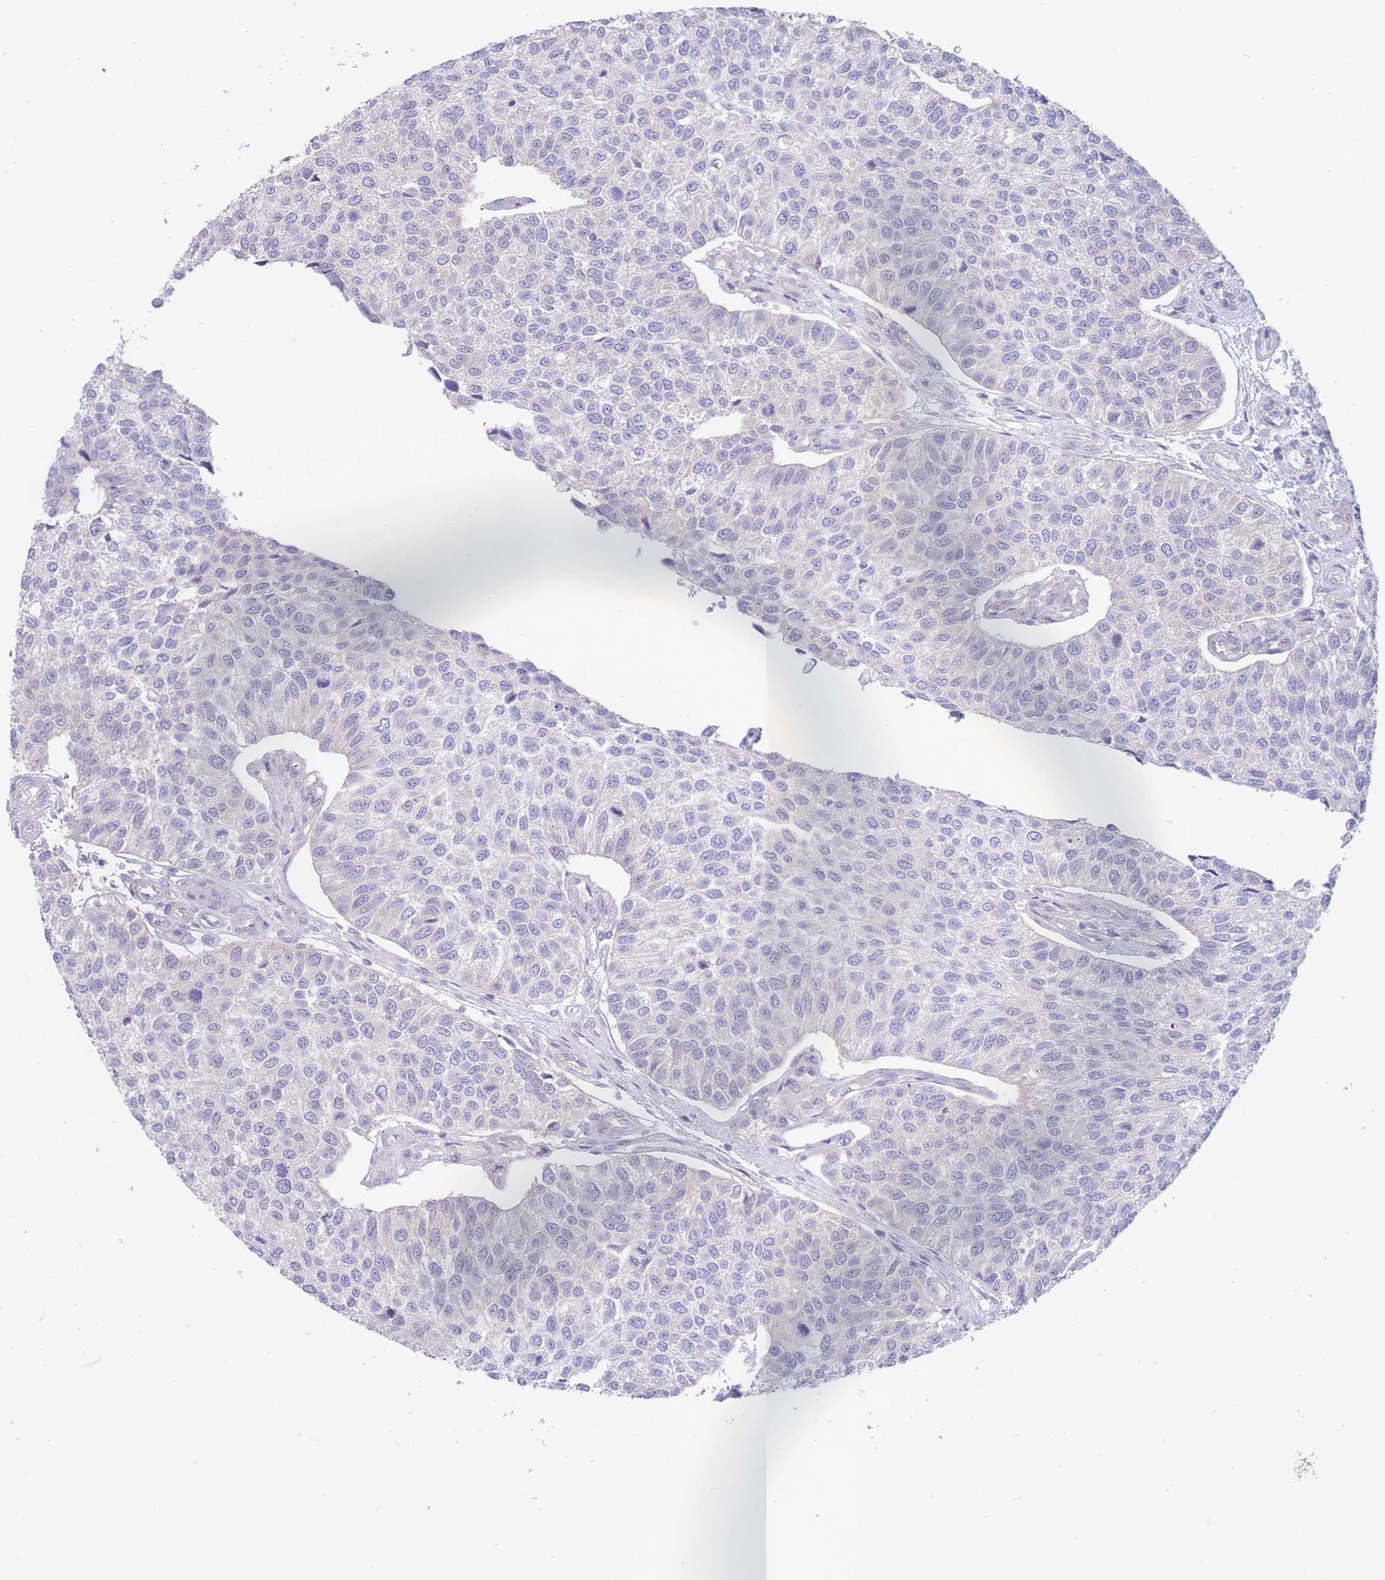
{"staining": {"intensity": "negative", "quantity": "none", "location": "none"}, "tissue": "urothelial cancer", "cell_type": "Tumor cells", "image_type": "cancer", "snomed": [{"axis": "morphology", "description": "Urothelial carcinoma, NOS"}, {"axis": "topography", "description": "Urinary bladder"}], "caption": "Transitional cell carcinoma was stained to show a protein in brown. There is no significant staining in tumor cells.", "gene": "ALS2CL", "patient": {"sex": "male", "age": 55}}